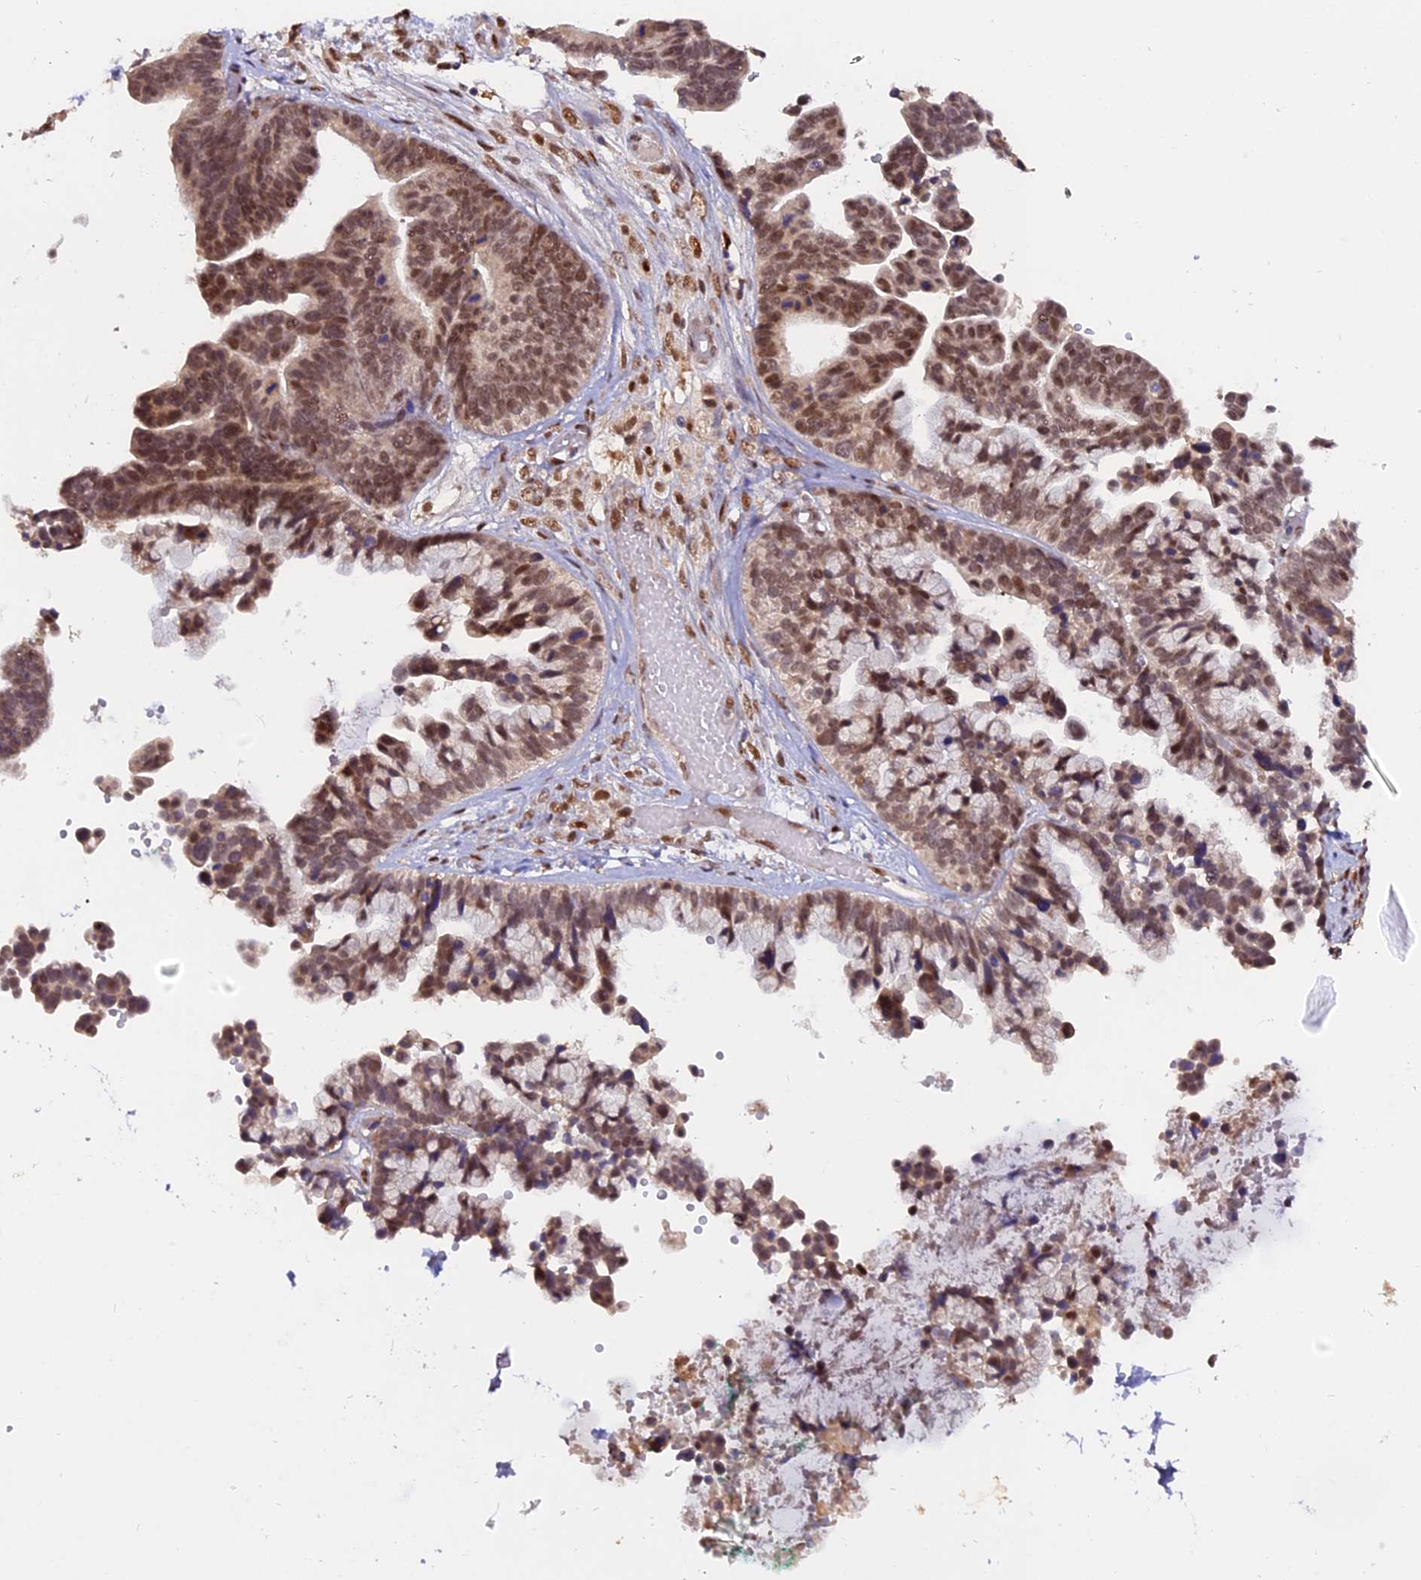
{"staining": {"intensity": "moderate", "quantity": ">75%", "location": "nuclear"}, "tissue": "ovarian cancer", "cell_type": "Tumor cells", "image_type": "cancer", "snomed": [{"axis": "morphology", "description": "Cystadenocarcinoma, serous, NOS"}, {"axis": "topography", "description": "Ovary"}], "caption": "Immunohistochemistry of ovarian cancer exhibits medium levels of moderate nuclear expression in about >75% of tumor cells.", "gene": "FAM118B", "patient": {"sex": "female", "age": 56}}